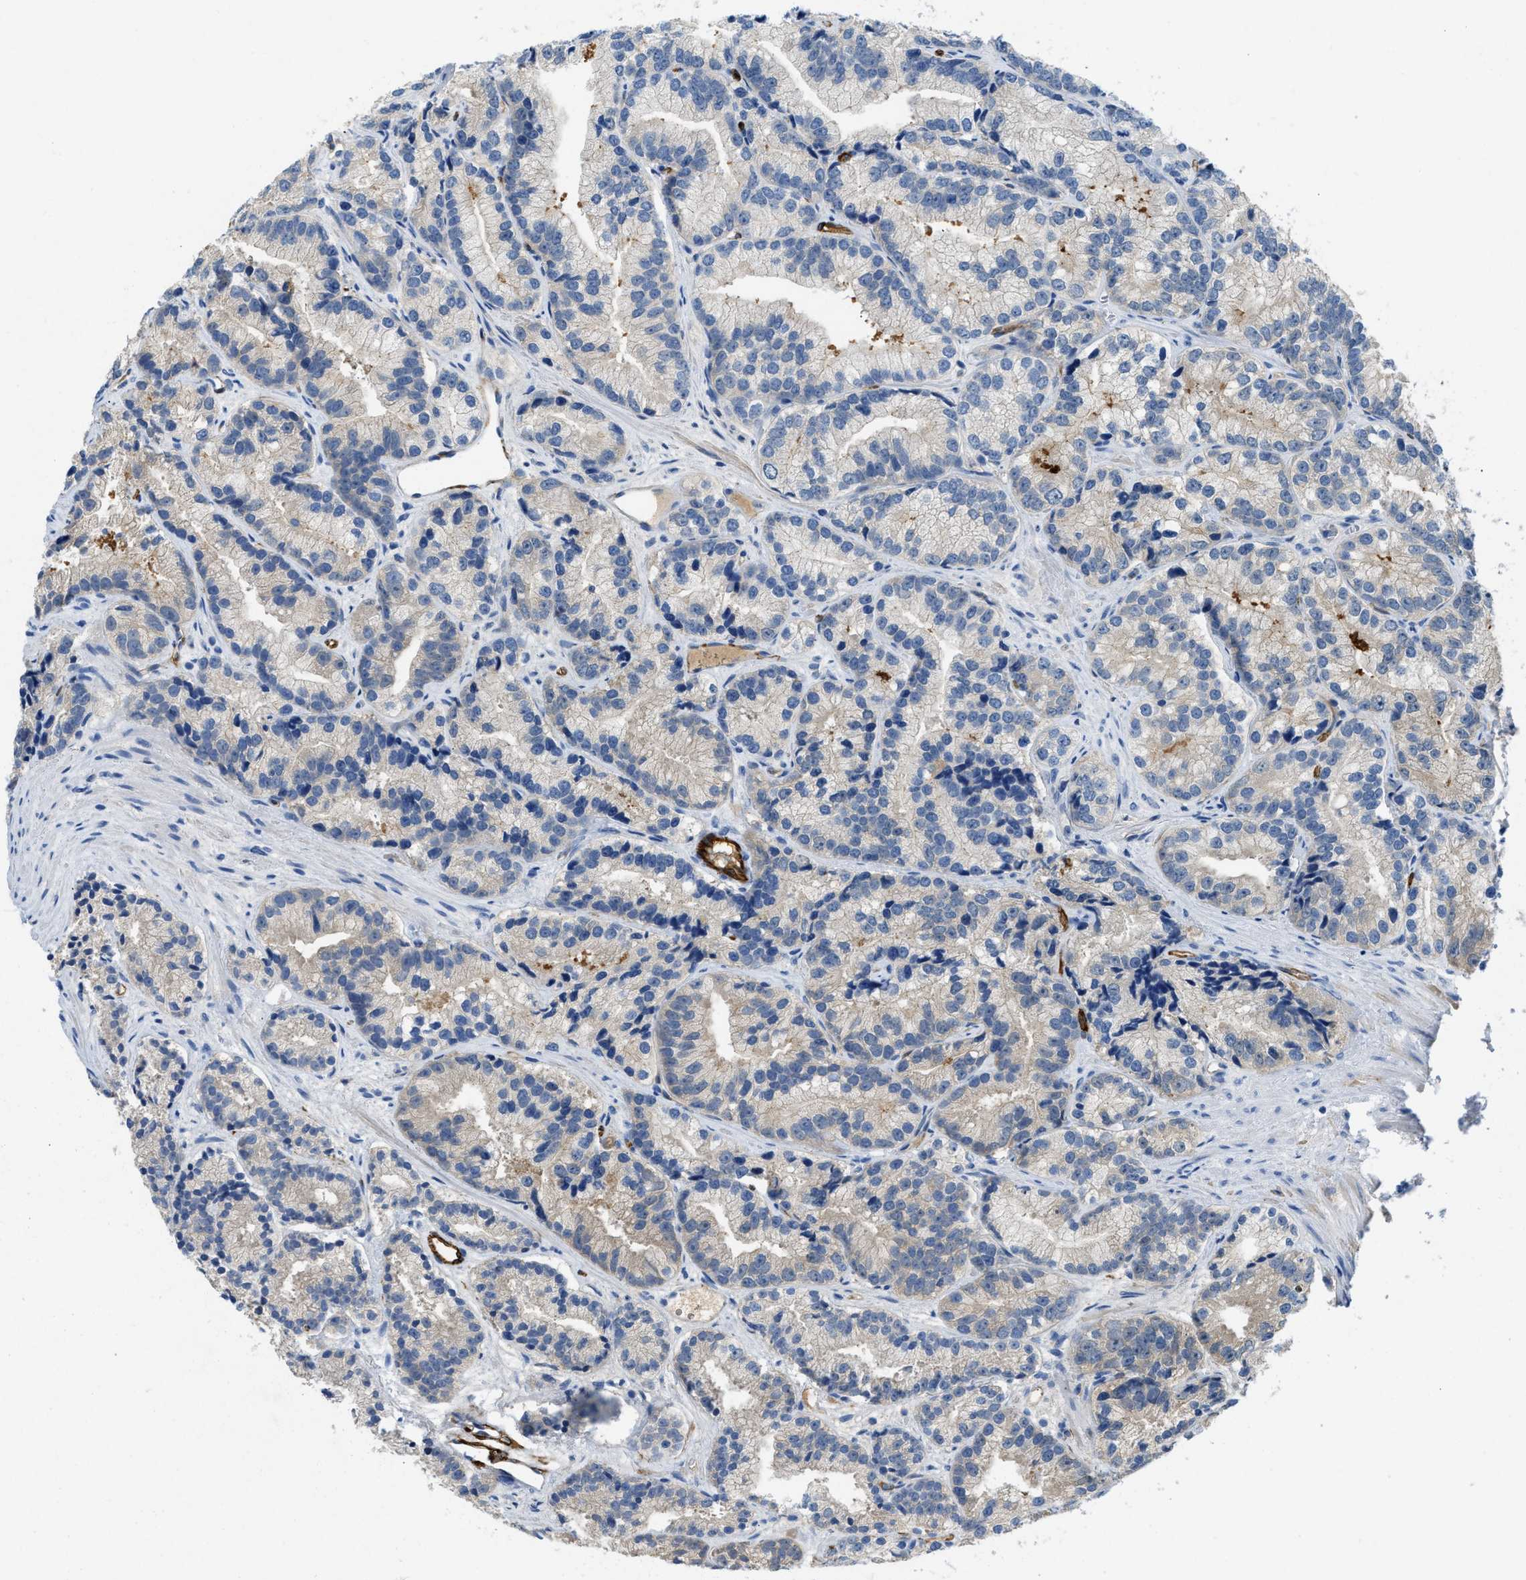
{"staining": {"intensity": "weak", "quantity": "<25%", "location": "cytoplasmic/membranous"}, "tissue": "prostate cancer", "cell_type": "Tumor cells", "image_type": "cancer", "snomed": [{"axis": "morphology", "description": "Adenocarcinoma, Low grade"}, {"axis": "topography", "description": "Prostate"}], "caption": "An immunohistochemistry (IHC) micrograph of adenocarcinoma (low-grade) (prostate) is shown. There is no staining in tumor cells of adenocarcinoma (low-grade) (prostate).", "gene": "SPEG", "patient": {"sex": "male", "age": 89}}